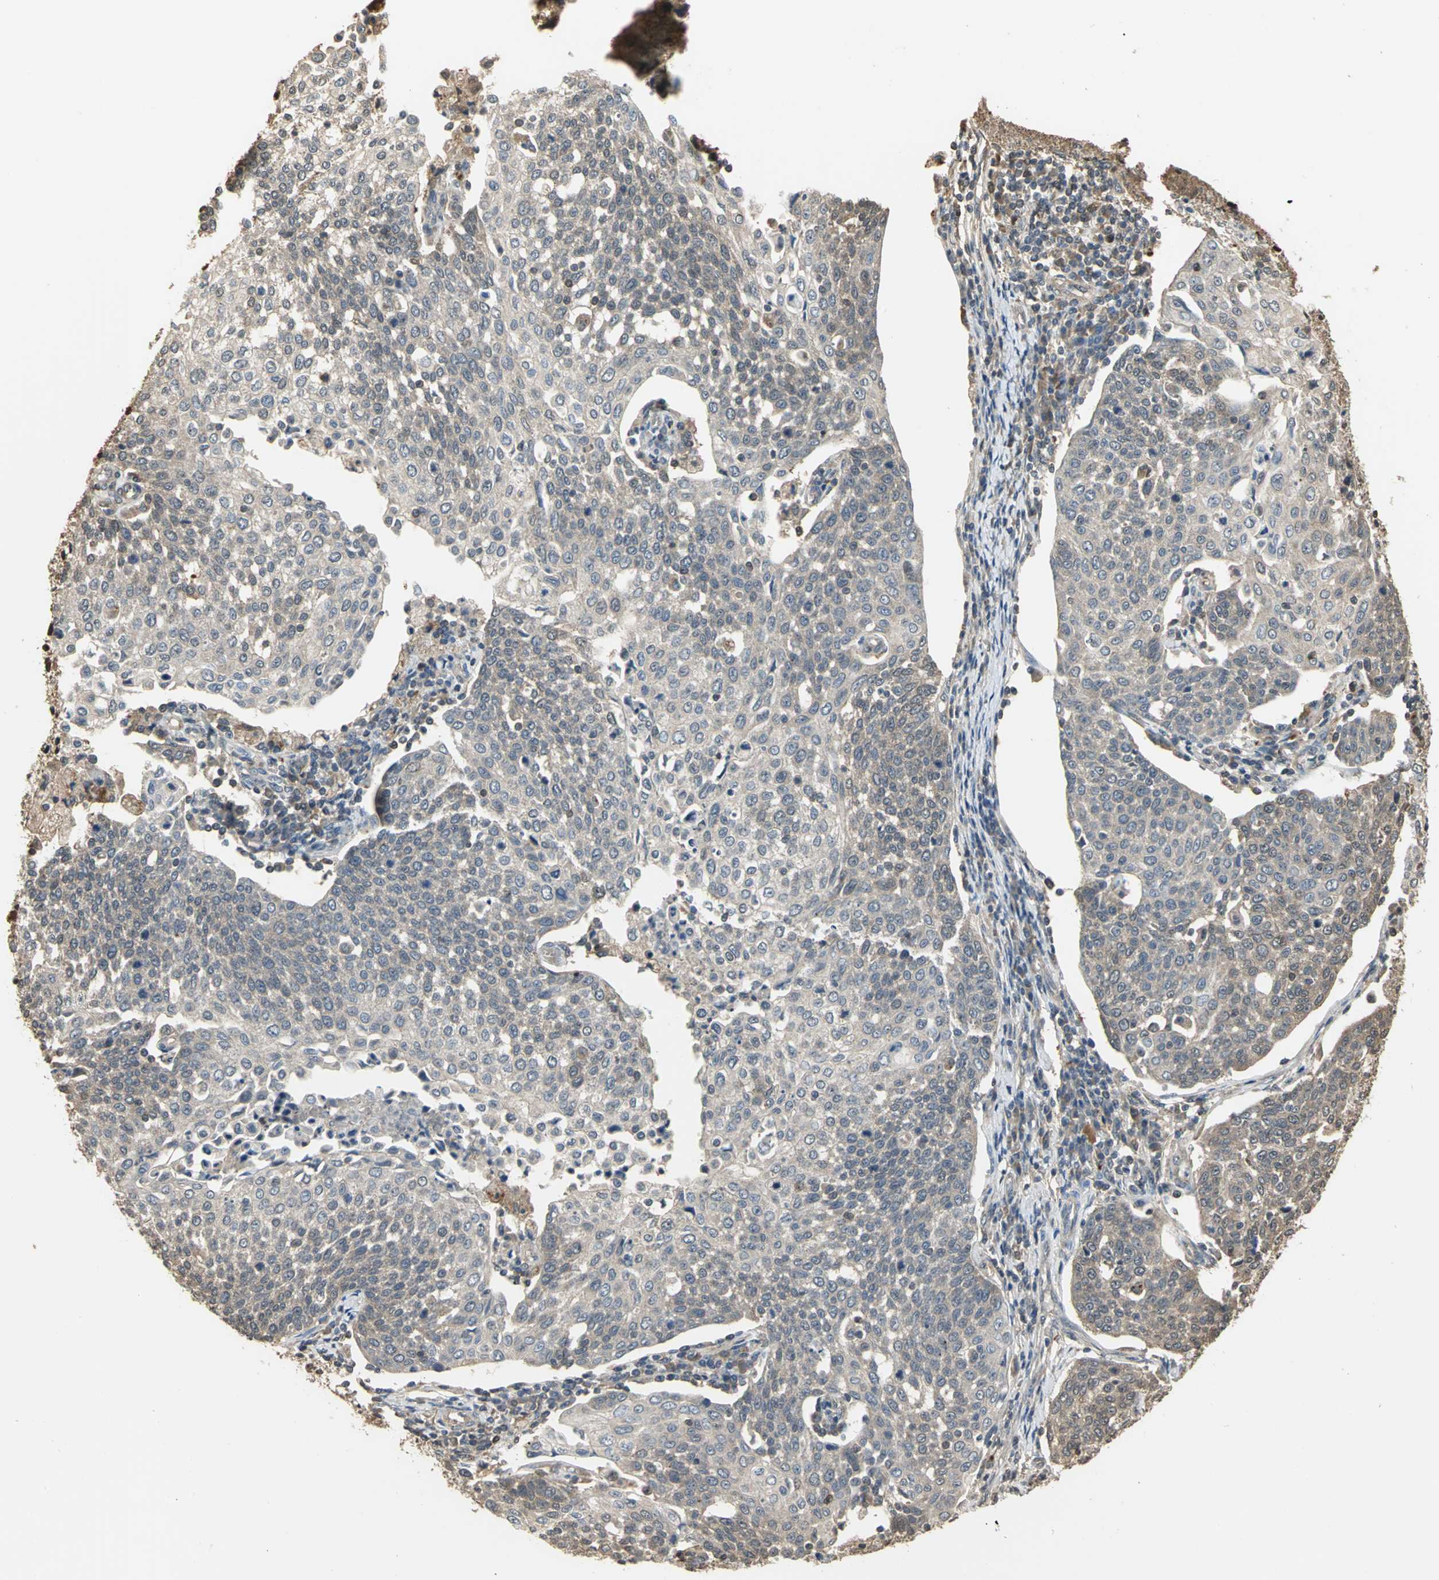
{"staining": {"intensity": "weak", "quantity": ">75%", "location": "cytoplasmic/membranous"}, "tissue": "cervical cancer", "cell_type": "Tumor cells", "image_type": "cancer", "snomed": [{"axis": "morphology", "description": "Squamous cell carcinoma, NOS"}, {"axis": "topography", "description": "Cervix"}], "caption": "Immunohistochemical staining of cervical cancer shows low levels of weak cytoplasmic/membranous protein positivity in about >75% of tumor cells.", "gene": "PARK7", "patient": {"sex": "female", "age": 34}}